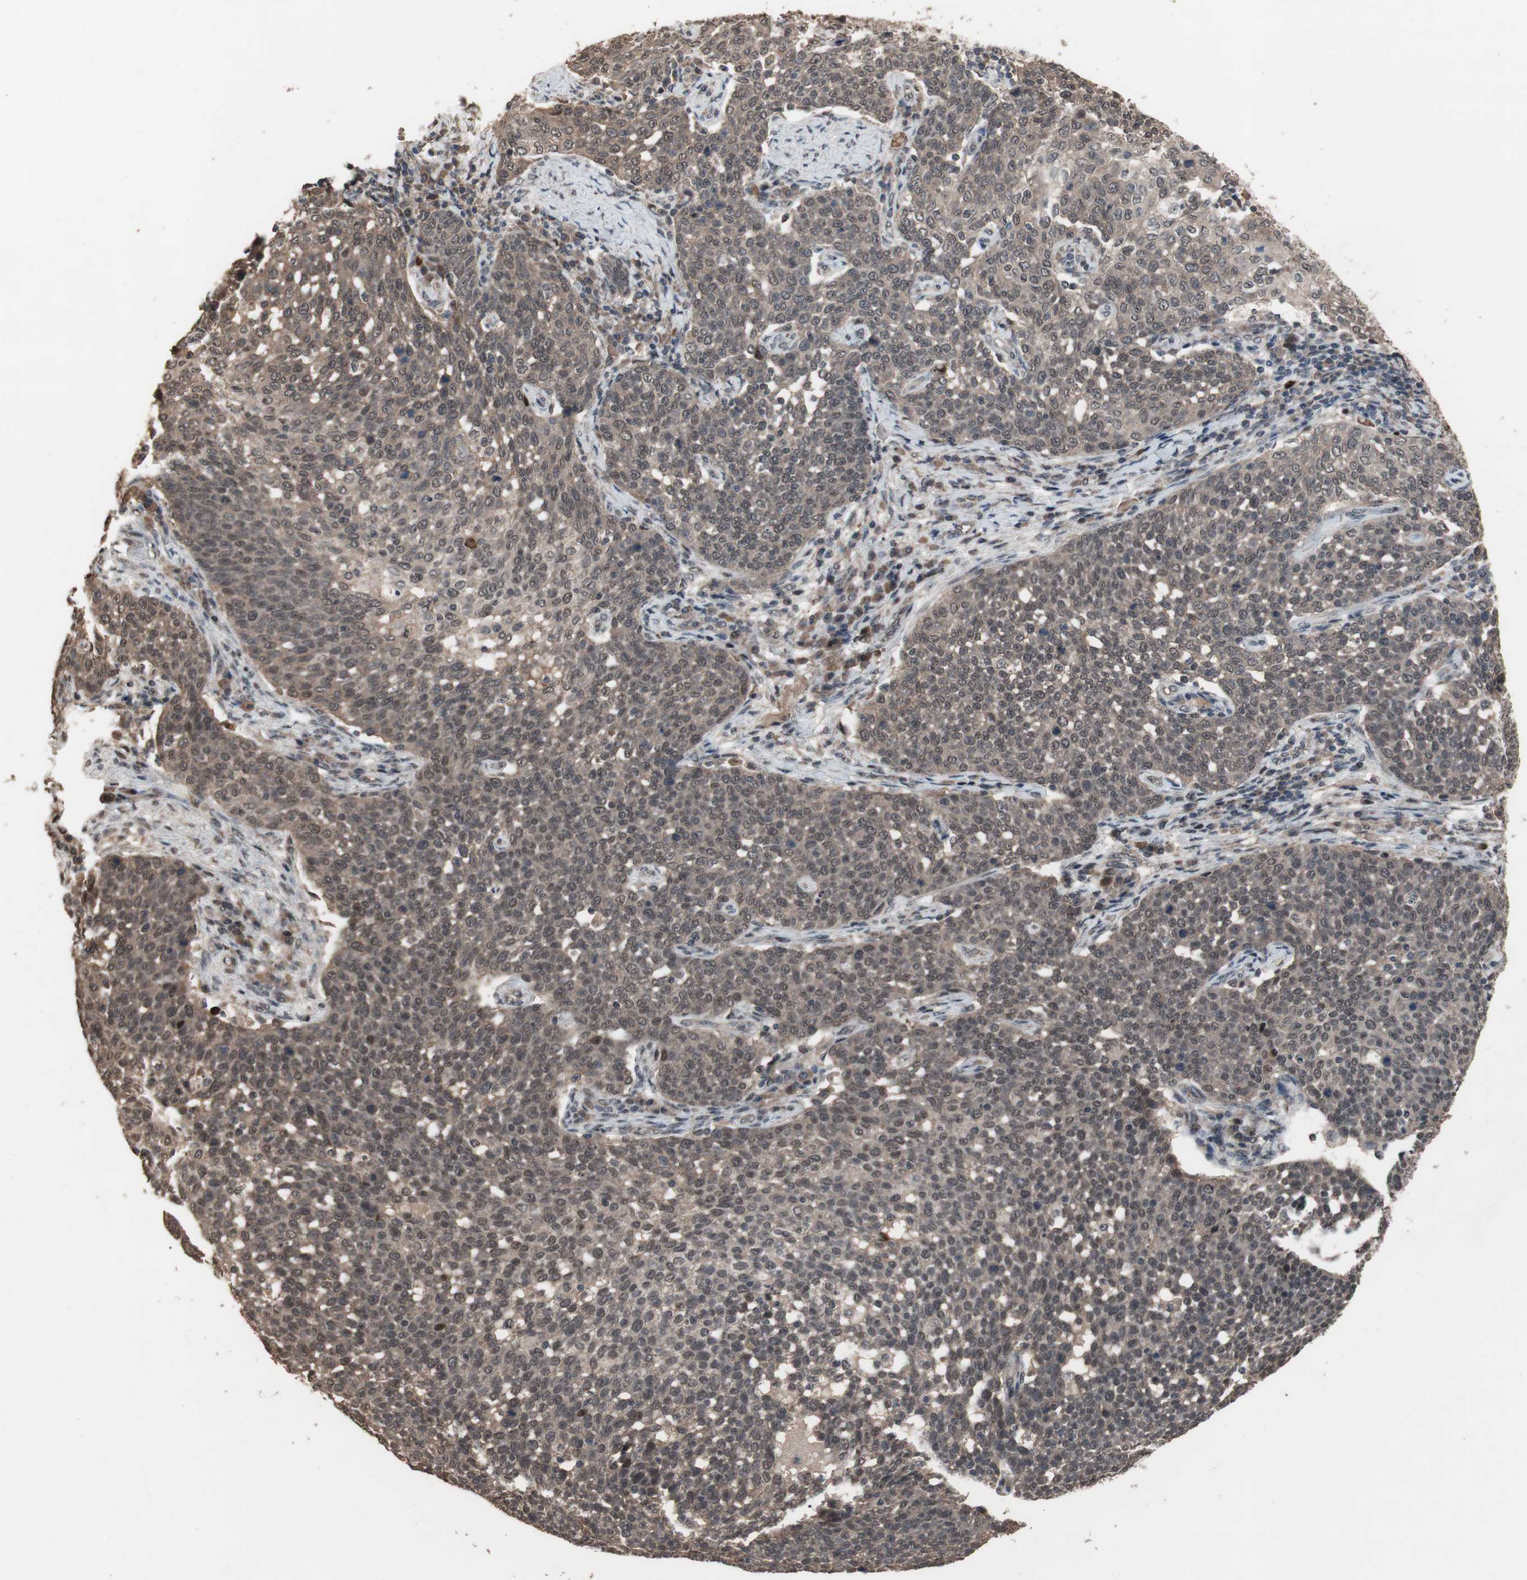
{"staining": {"intensity": "moderate", "quantity": ">75%", "location": "cytoplasmic/membranous"}, "tissue": "cervical cancer", "cell_type": "Tumor cells", "image_type": "cancer", "snomed": [{"axis": "morphology", "description": "Squamous cell carcinoma, NOS"}, {"axis": "topography", "description": "Cervix"}], "caption": "A medium amount of moderate cytoplasmic/membranous staining is seen in approximately >75% of tumor cells in cervical squamous cell carcinoma tissue.", "gene": "KANSL1", "patient": {"sex": "female", "age": 34}}